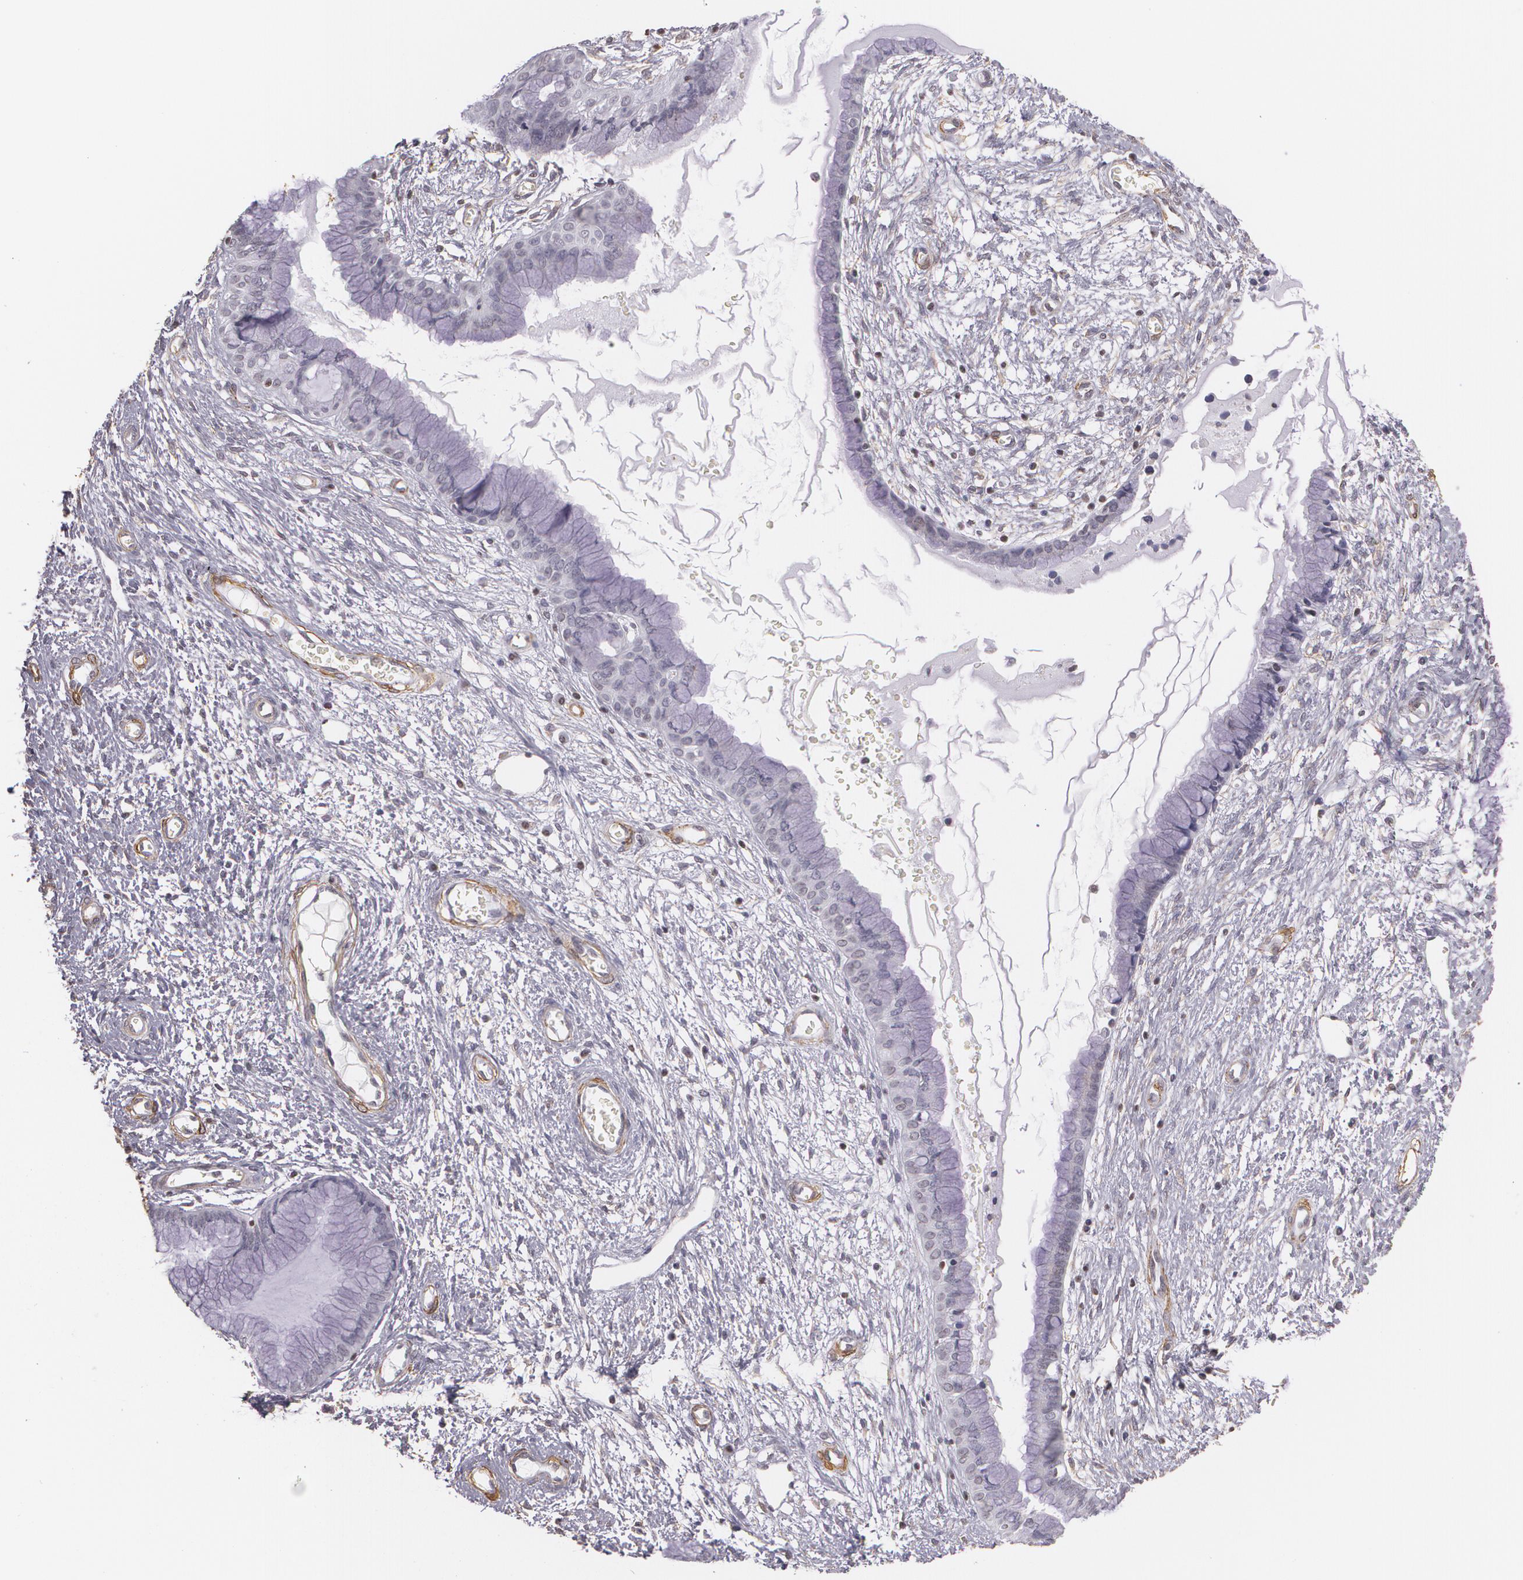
{"staining": {"intensity": "negative", "quantity": "none", "location": "none"}, "tissue": "cervix", "cell_type": "Glandular cells", "image_type": "normal", "snomed": [{"axis": "morphology", "description": "Normal tissue, NOS"}, {"axis": "topography", "description": "Cervix"}], "caption": "The micrograph reveals no significant expression in glandular cells of cervix. (DAB immunohistochemistry (IHC), high magnification).", "gene": "VAMP1", "patient": {"sex": "female", "age": 55}}